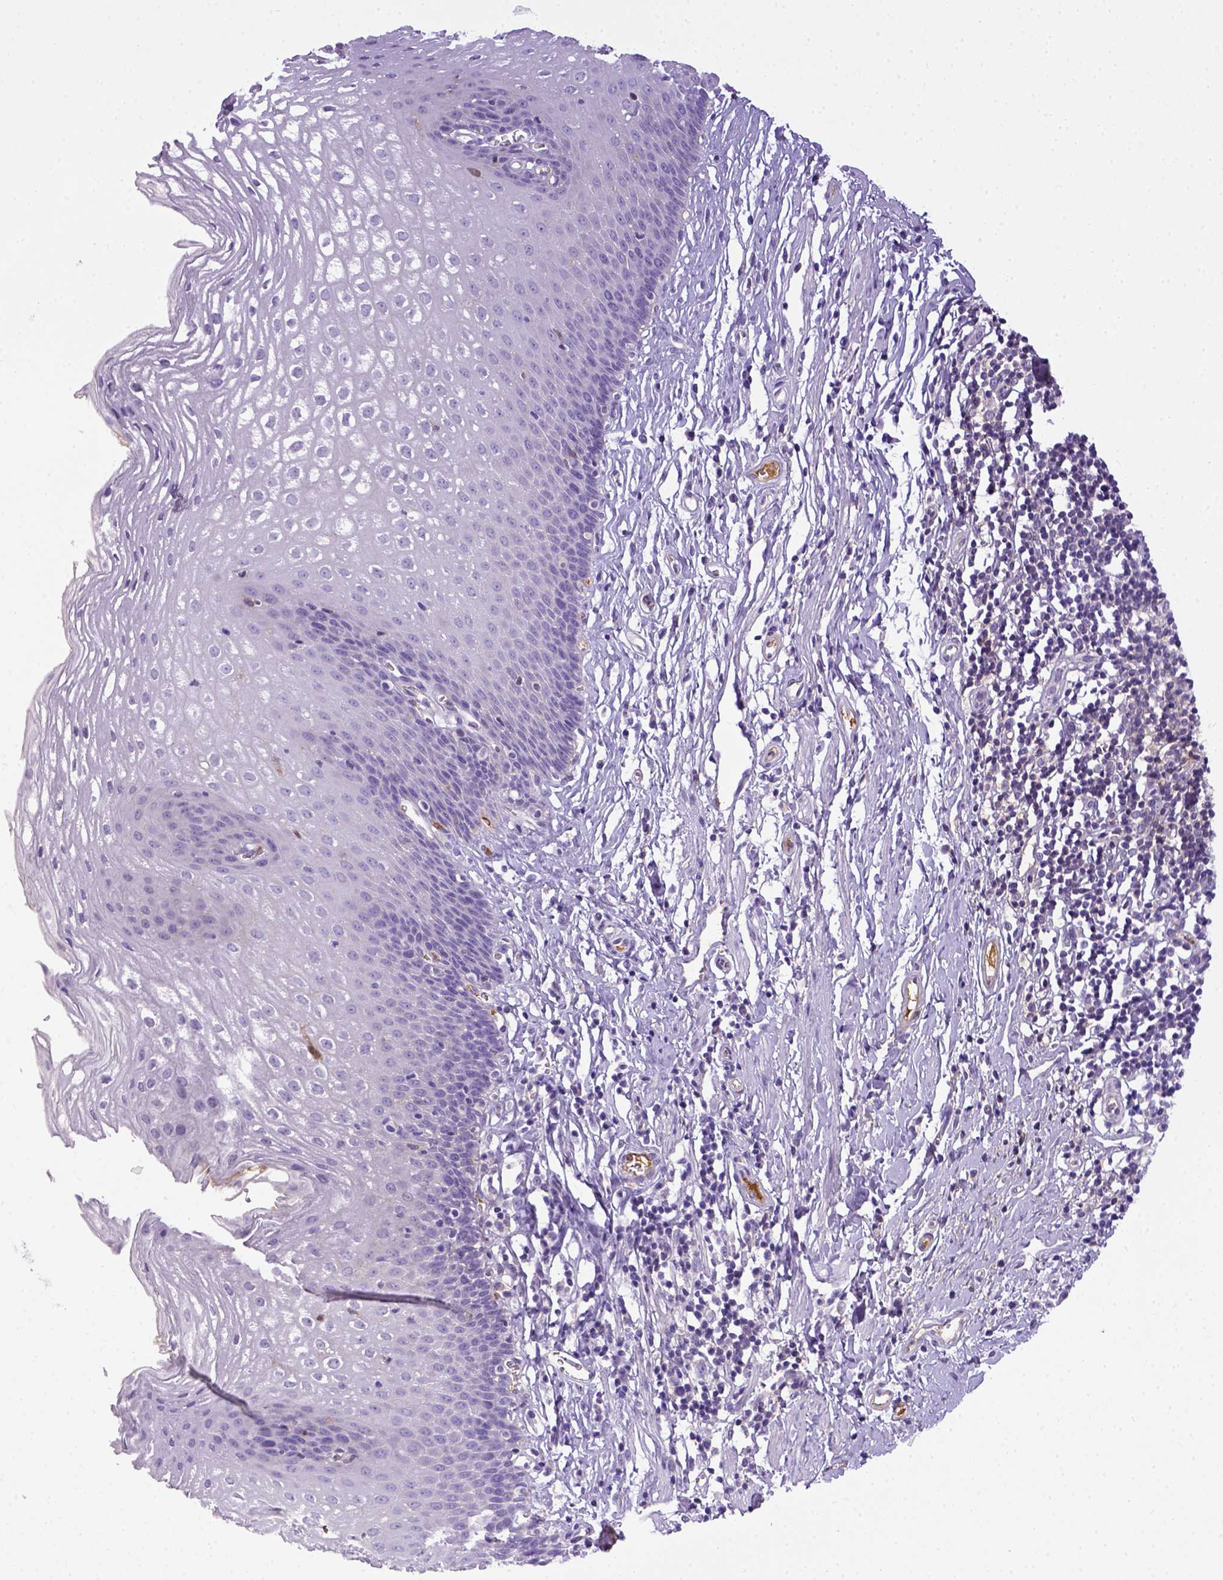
{"staining": {"intensity": "negative", "quantity": "none", "location": "none"}, "tissue": "esophagus", "cell_type": "Squamous epithelial cells", "image_type": "normal", "snomed": [{"axis": "morphology", "description": "Normal tissue, NOS"}, {"axis": "topography", "description": "Esophagus"}], "caption": "This histopathology image is of benign esophagus stained with IHC to label a protein in brown with the nuclei are counter-stained blue. There is no positivity in squamous epithelial cells.", "gene": "ITIH4", "patient": {"sex": "male", "age": 72}}